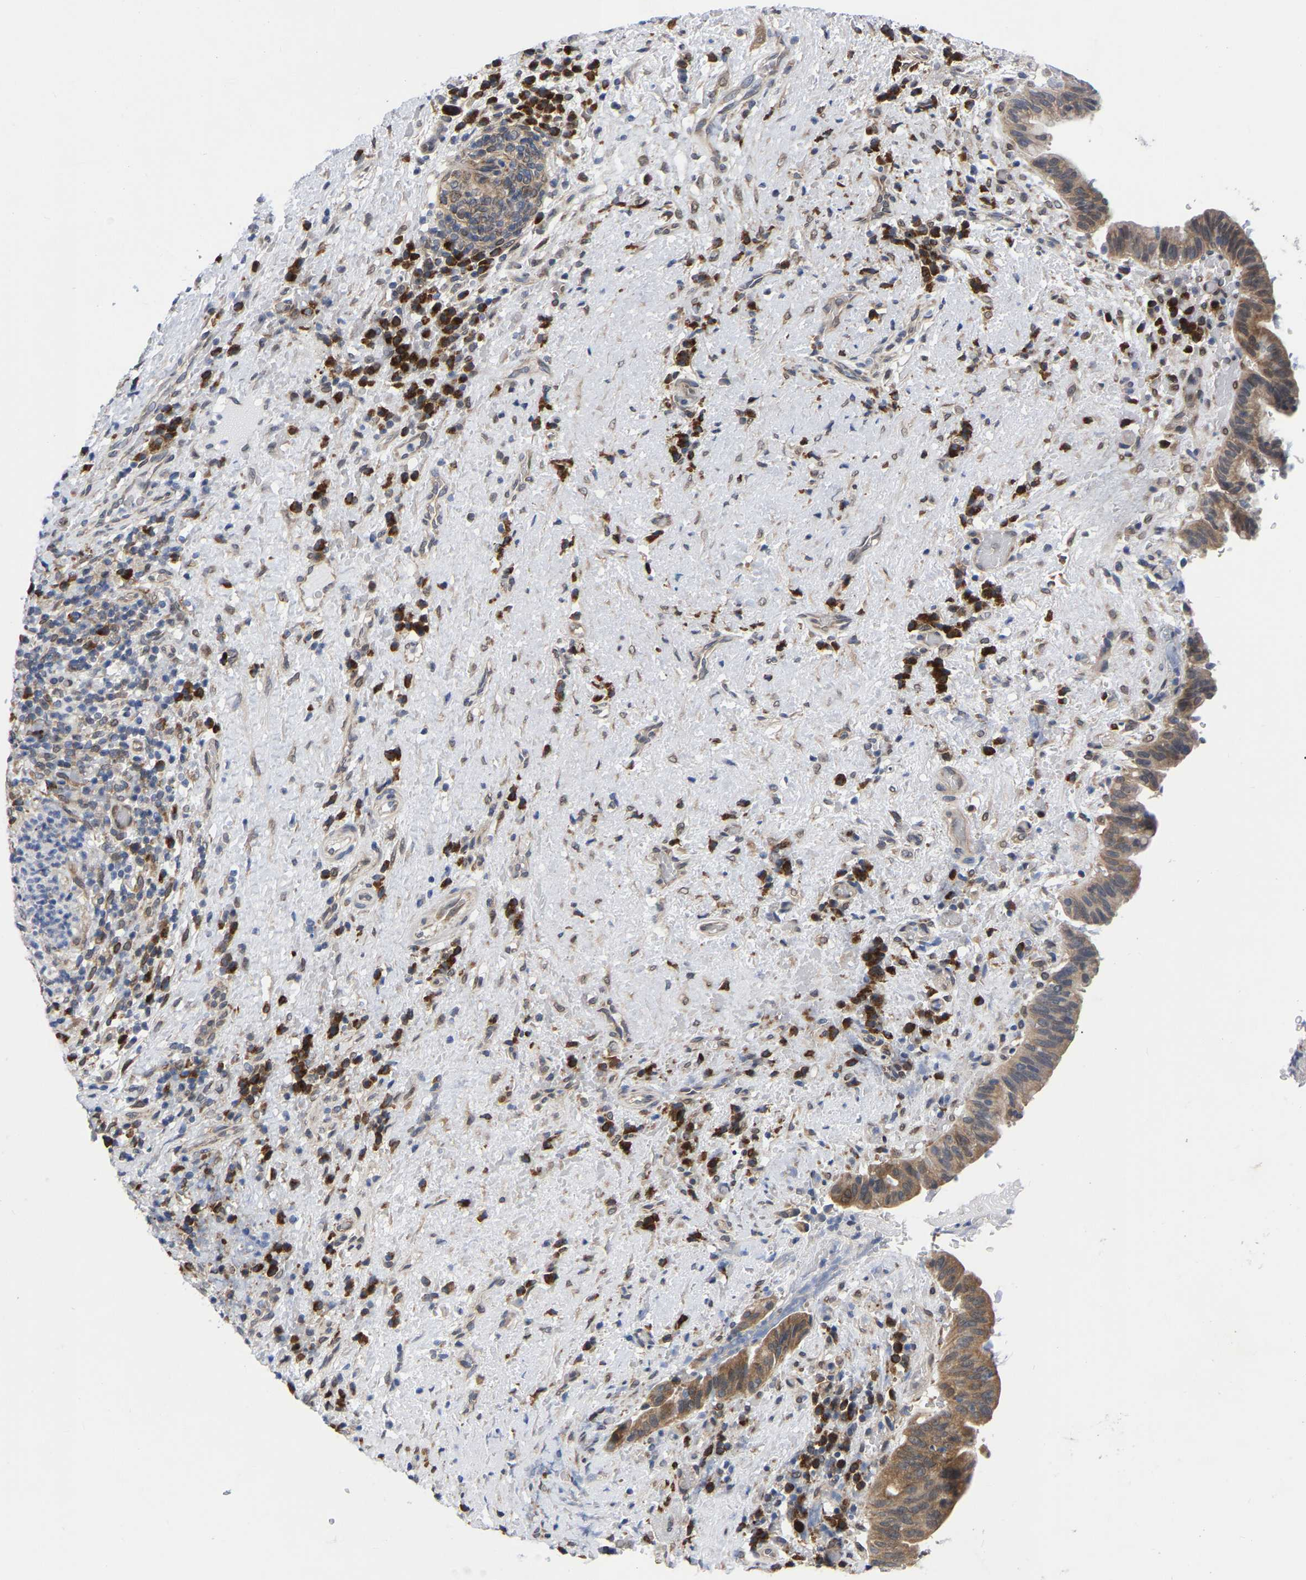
{"staining": {"intensity": "moderate", "quantity": ">75%", "location": "cytoplasmic/membranous"}, "tissue": "liver cancer", "cell_type": "Tumor cells", "image_type": "cancer", "snomed": [{"axis": "morphology", "description": "Cholangiocarcinoma"}, {"axis": "topography", "description": "Liver"}], "caption": "Approximately >75% of tumor cells in human liver cancer (cholangiocarcinoma) display moderate cytoplasmic/membranous protein staining as visualized by brown immunohistochemical staining.", "gene": "UBE4B", "patient": {"sex": "female", "age": 38}}